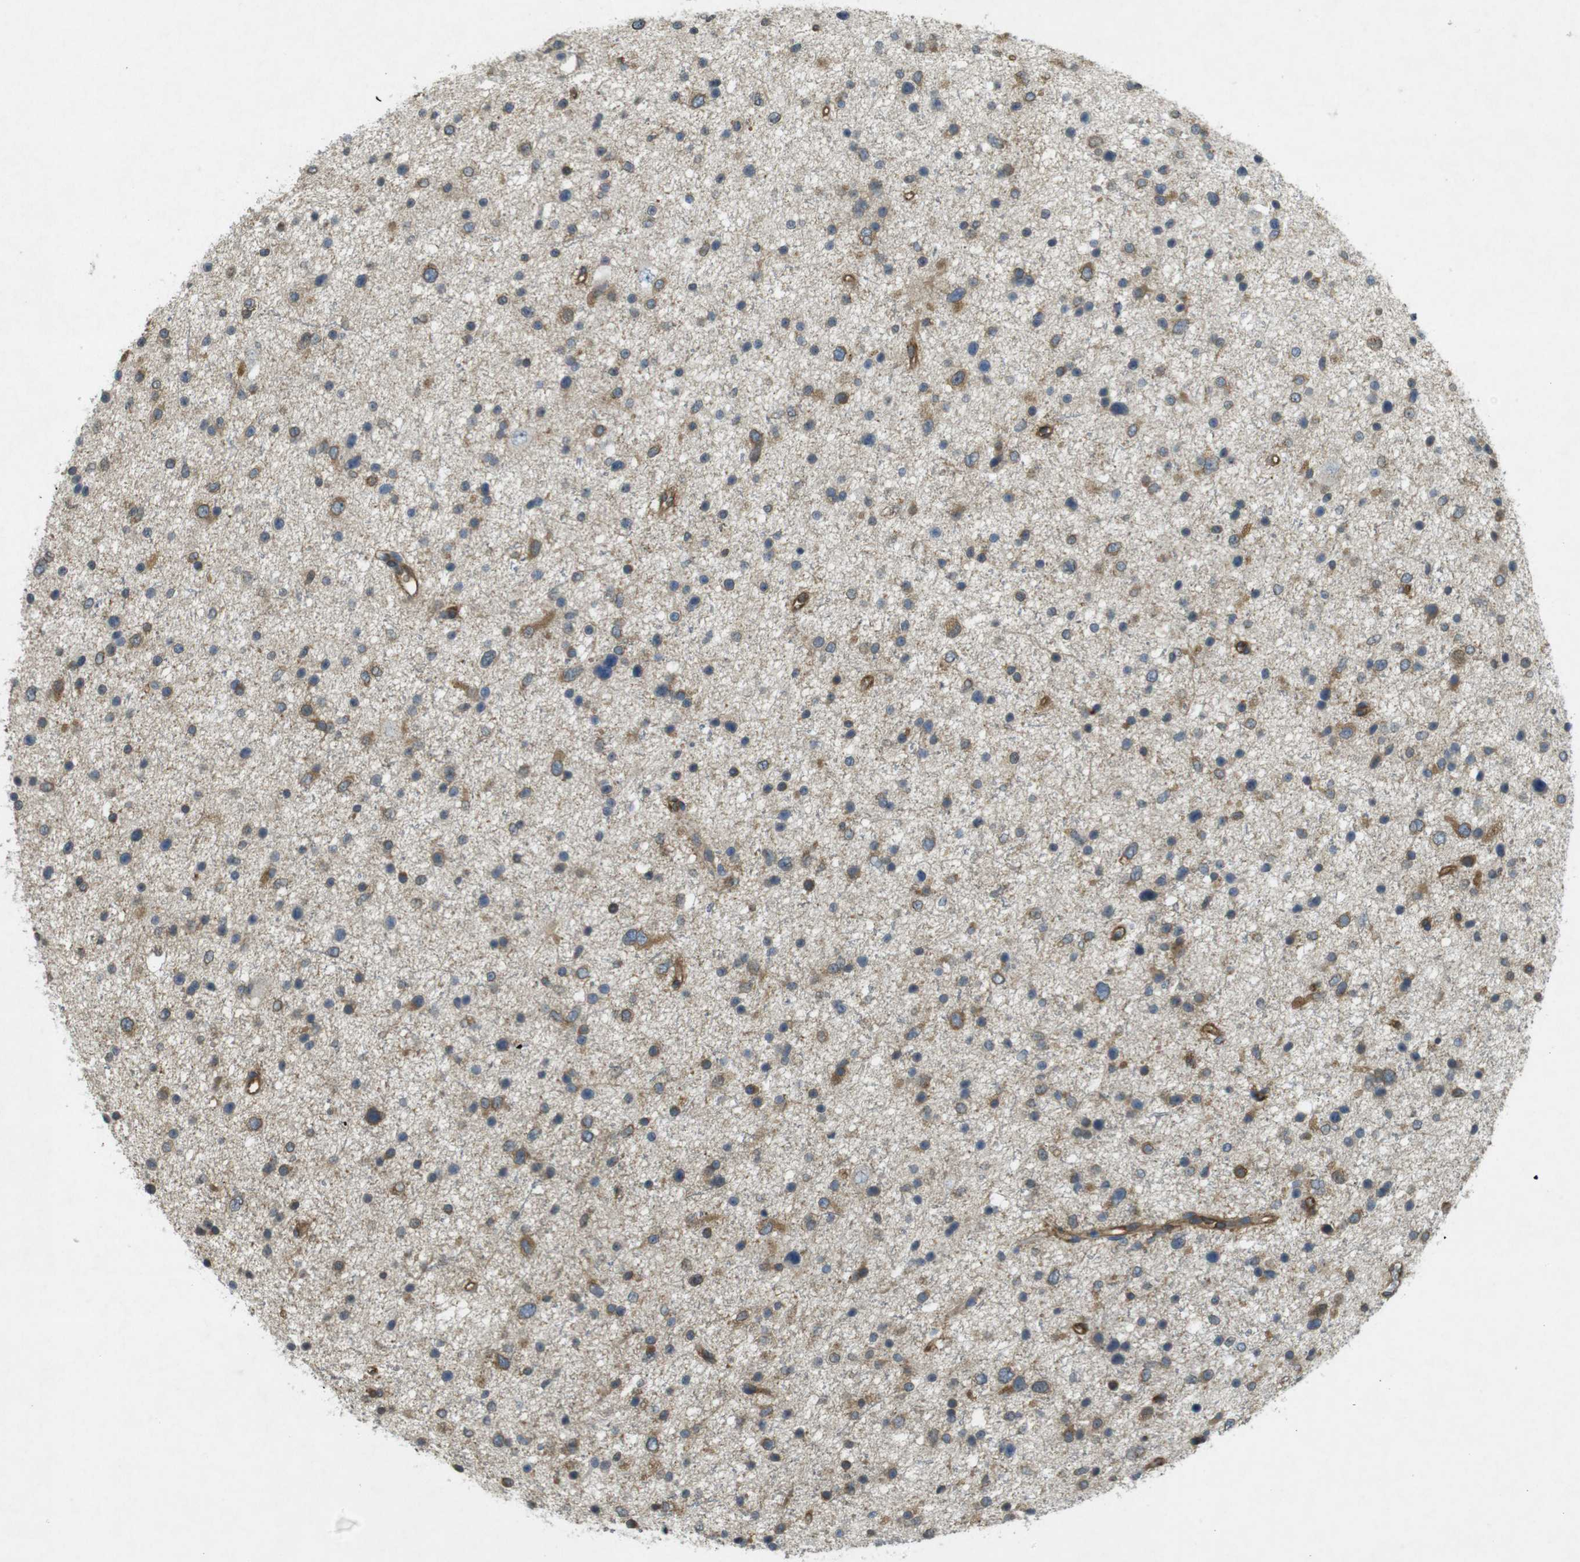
{"staining": {"intensity": "moderate", "quantity": ">75%", "location": "cytoplasmic/membranous"}, "tissue": "glioma", "cell_type": "Tumor cells", "image_type": "cancer", "snomed": [{"axis": "morphology", "description": "Glioma, malignant, Low grade"}, {"axis": "topography", "description": "Brain"}], "caption": "An IHC image of neoplastic tissue is shown. Protein staining in brown labels moderate cytoplasmic/membranous positivity in glioma within tumor cells. The staining was performed using DAB (3,3'-diaminobenzidine), with brown indicating positive protein expression. Nuclei are stained blue with hematoxylin.", "gene": "KIF5B", "patient": {"sex": "female", "age": 37}}